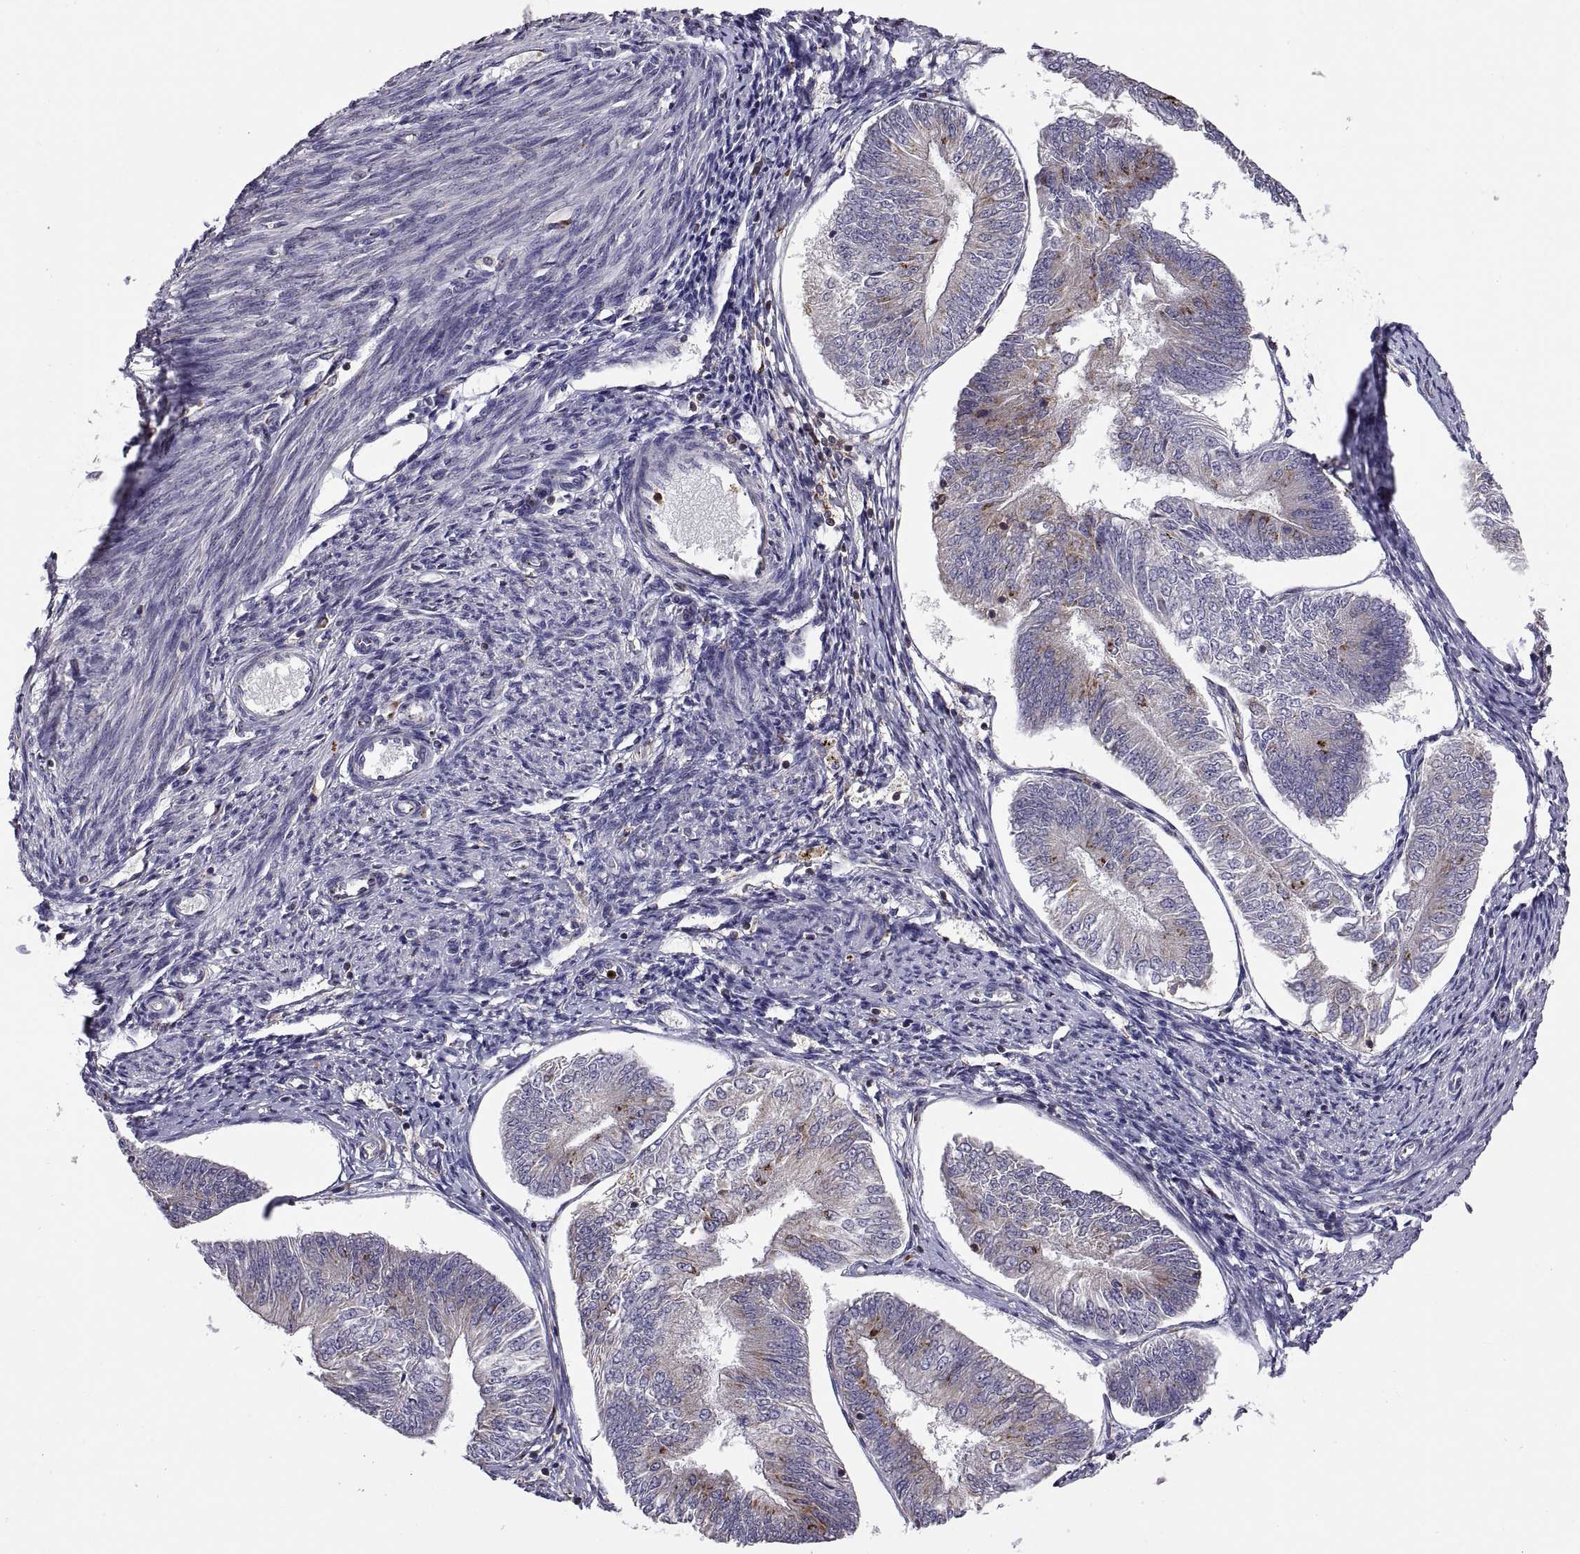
{"staining": {"intensity": "moderate", "quantity": "<25%", "location": "cytoplasmic/membranous"}, "tissue": "endometrial cancer", "cell_type": "Tumor cells", "image_type": "cancer", "snomed": [{"axis": "morphology", "description": "Adenocarcinoma, NOS"}, {"axis": "topography", "description": "Endometrium"}], "caption": "Immunohistochemistry photomicrograph of human adenocarcinoma (endometrial) stained for a protein (brown), which demonstrates low levels of moderate cytoplasmic/membranous positivity in approximately <25% of tumor cells.", "gene": "ACAP1", "patient": {"sex": "female", "age": 58}}